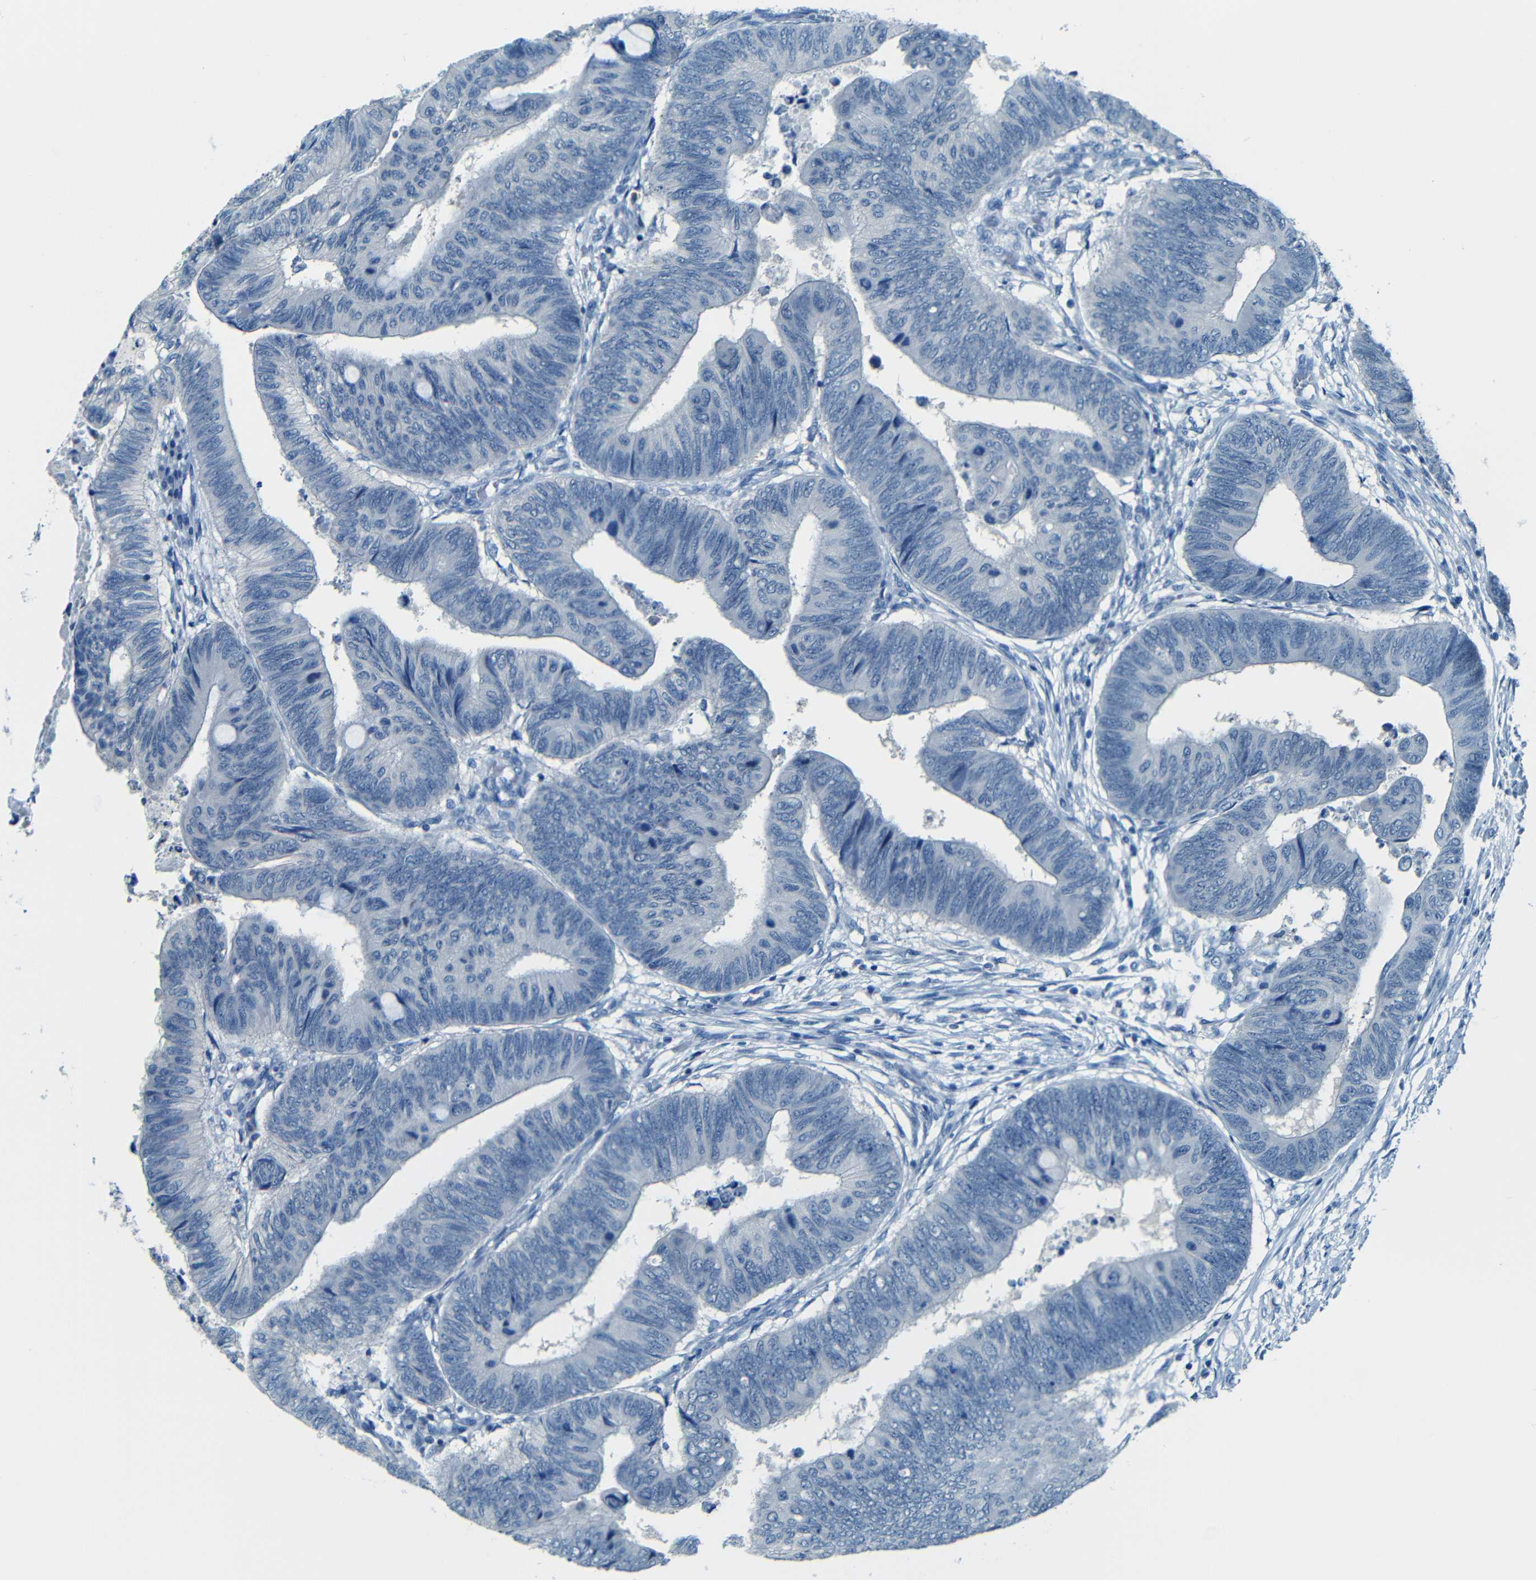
{"staining": {"intensity": "negative", "quantity": "none", "location": "none"}, "tissue": "colorectal cancer", "cell_type": "Tumor cells", "image_type": "cancer", "snomed": [{"axis": "morphology", "description": "Normal tissue, NOS"}, {"axis": "morphology", "description": "Adenocarcinoma, NOS"}, {"axis": "topography", "description": "Rectum"}, {"axis": "topography", "description": "Peripheral nerve tissue"}], "caption": "Tumor cells show no significant expression in colorectal cancer.", "gene": "ZMAT1", "patient": {"sex": "male", "age": 92}}